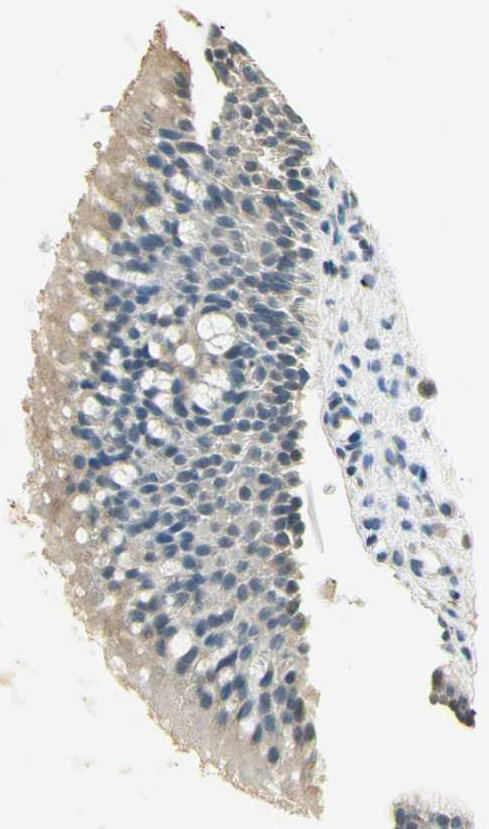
{"staining": {"intensity": "weak", "quantity": ">75%", "location": "cytoplasmic/membranous"}, "tissue": "nasopharynx", "cell_type": "Respiratory epithelial cells", "image_type": "normal", "snomed": [{"axis": "morphology", "description": "Normal tissue, NOS"}, {"axis": "topography", "description": "Nasopharynx"}], "caption": "Immunohistochemical staining of unremarkable nasopharynx demonstrates >75% levels of weak cytoplasmic/membranous protein expression in approximately >75% of respiratory epithelial cells.", "gene": "UXS1", "patient": {"sex": "female", "age": 54}}